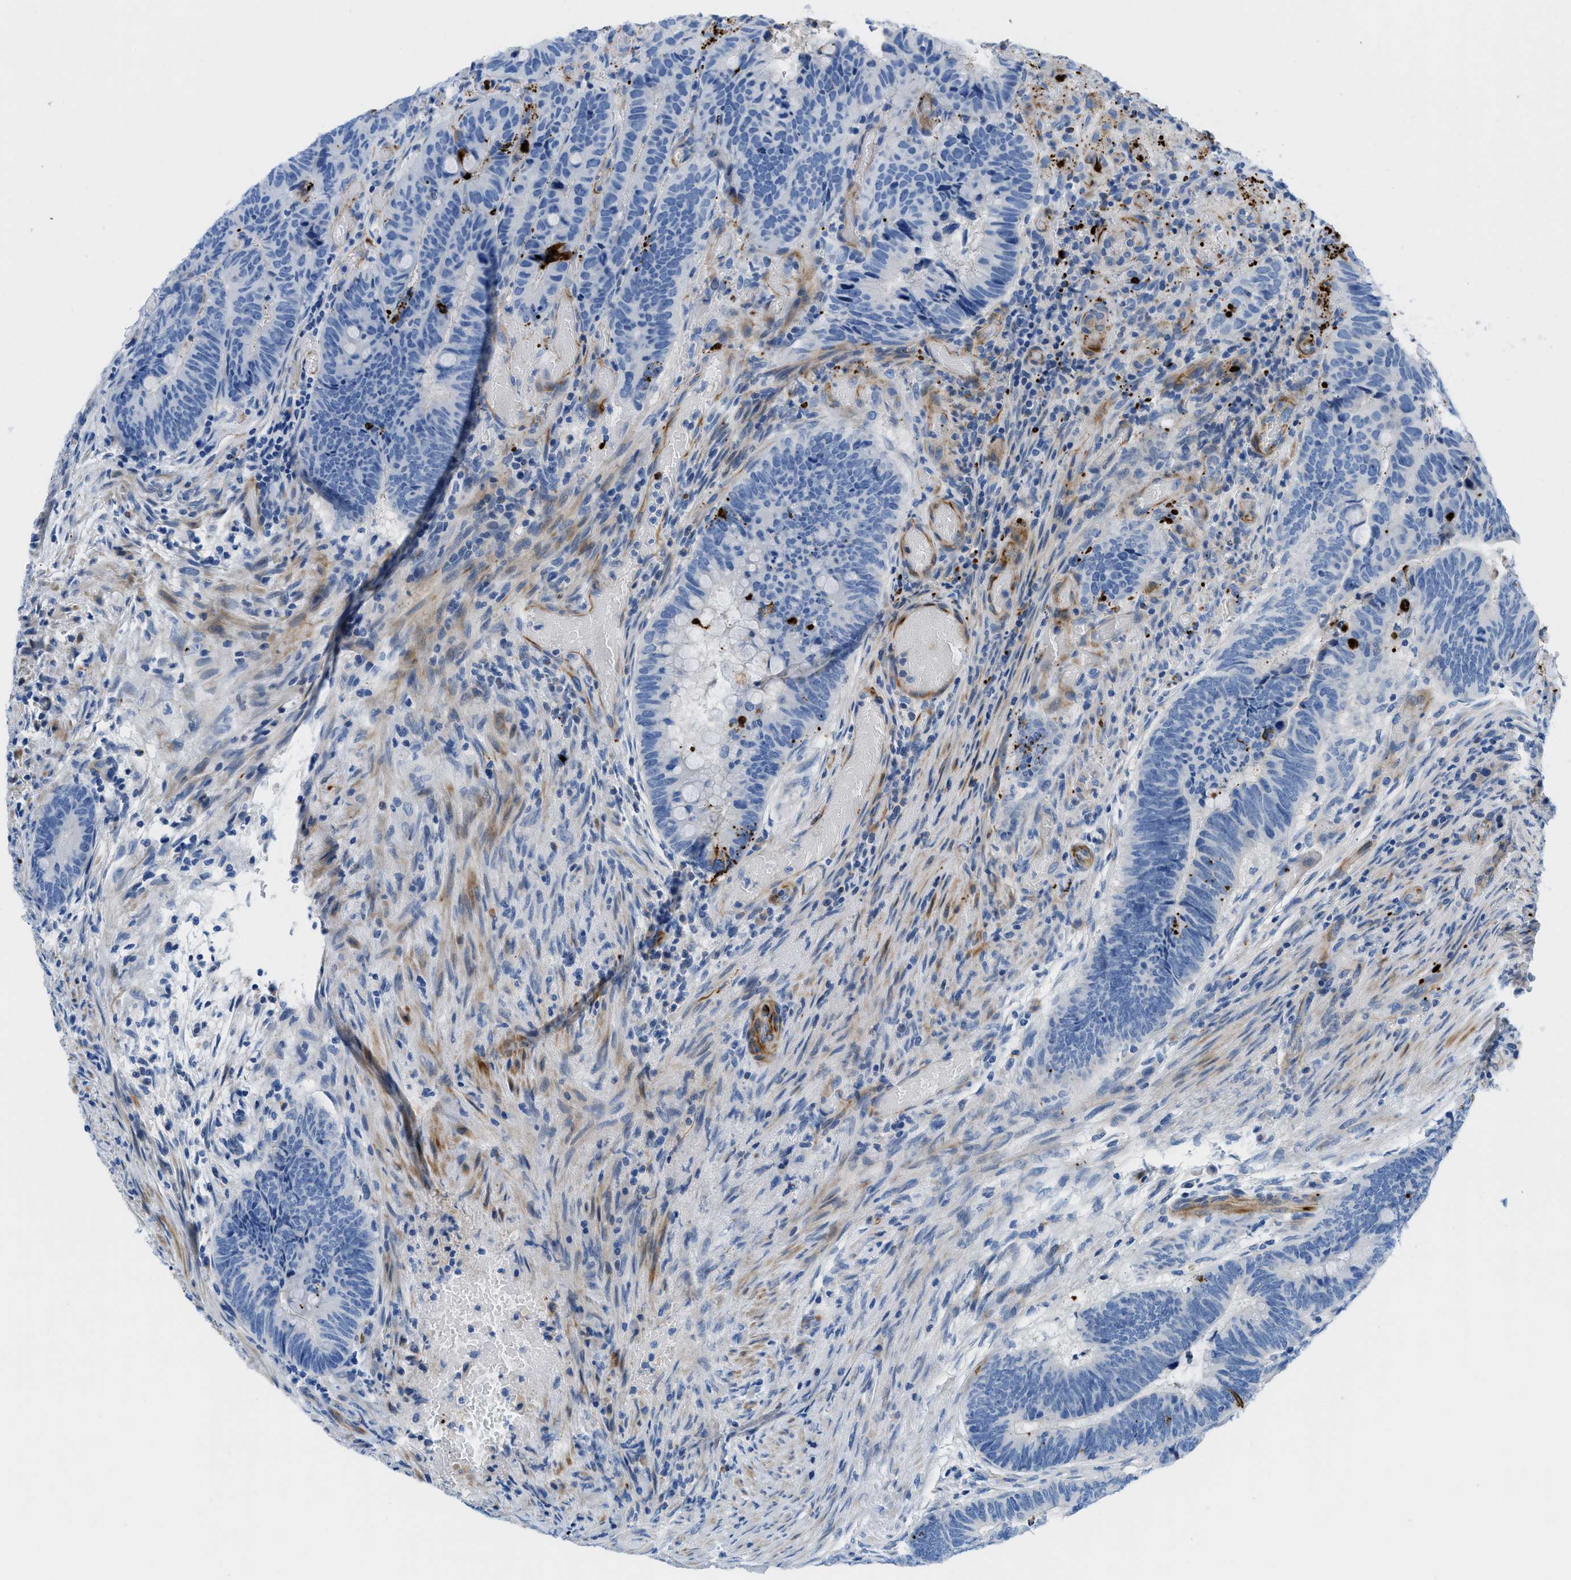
{"staining": {"intensity": "negative", "quantity": "none", "location": "none"}, "tissue": "colorectal cancer", "cell_type": "Tumor cells", "image_type": "cancer", "snomed": [{"axis": "morphology", "description": "Normal tissue, NOS"}, {"axis": "morphology", "description": "Adenocarcinoma, NOS"}, {"axis": "topography", "description": "Rectum"}], "caption": "There is no significant staining in tumor cells of colorectal adenocarcinoma.", "gene": "XCR1", "patient": {"sex": "male", "age": 92}}